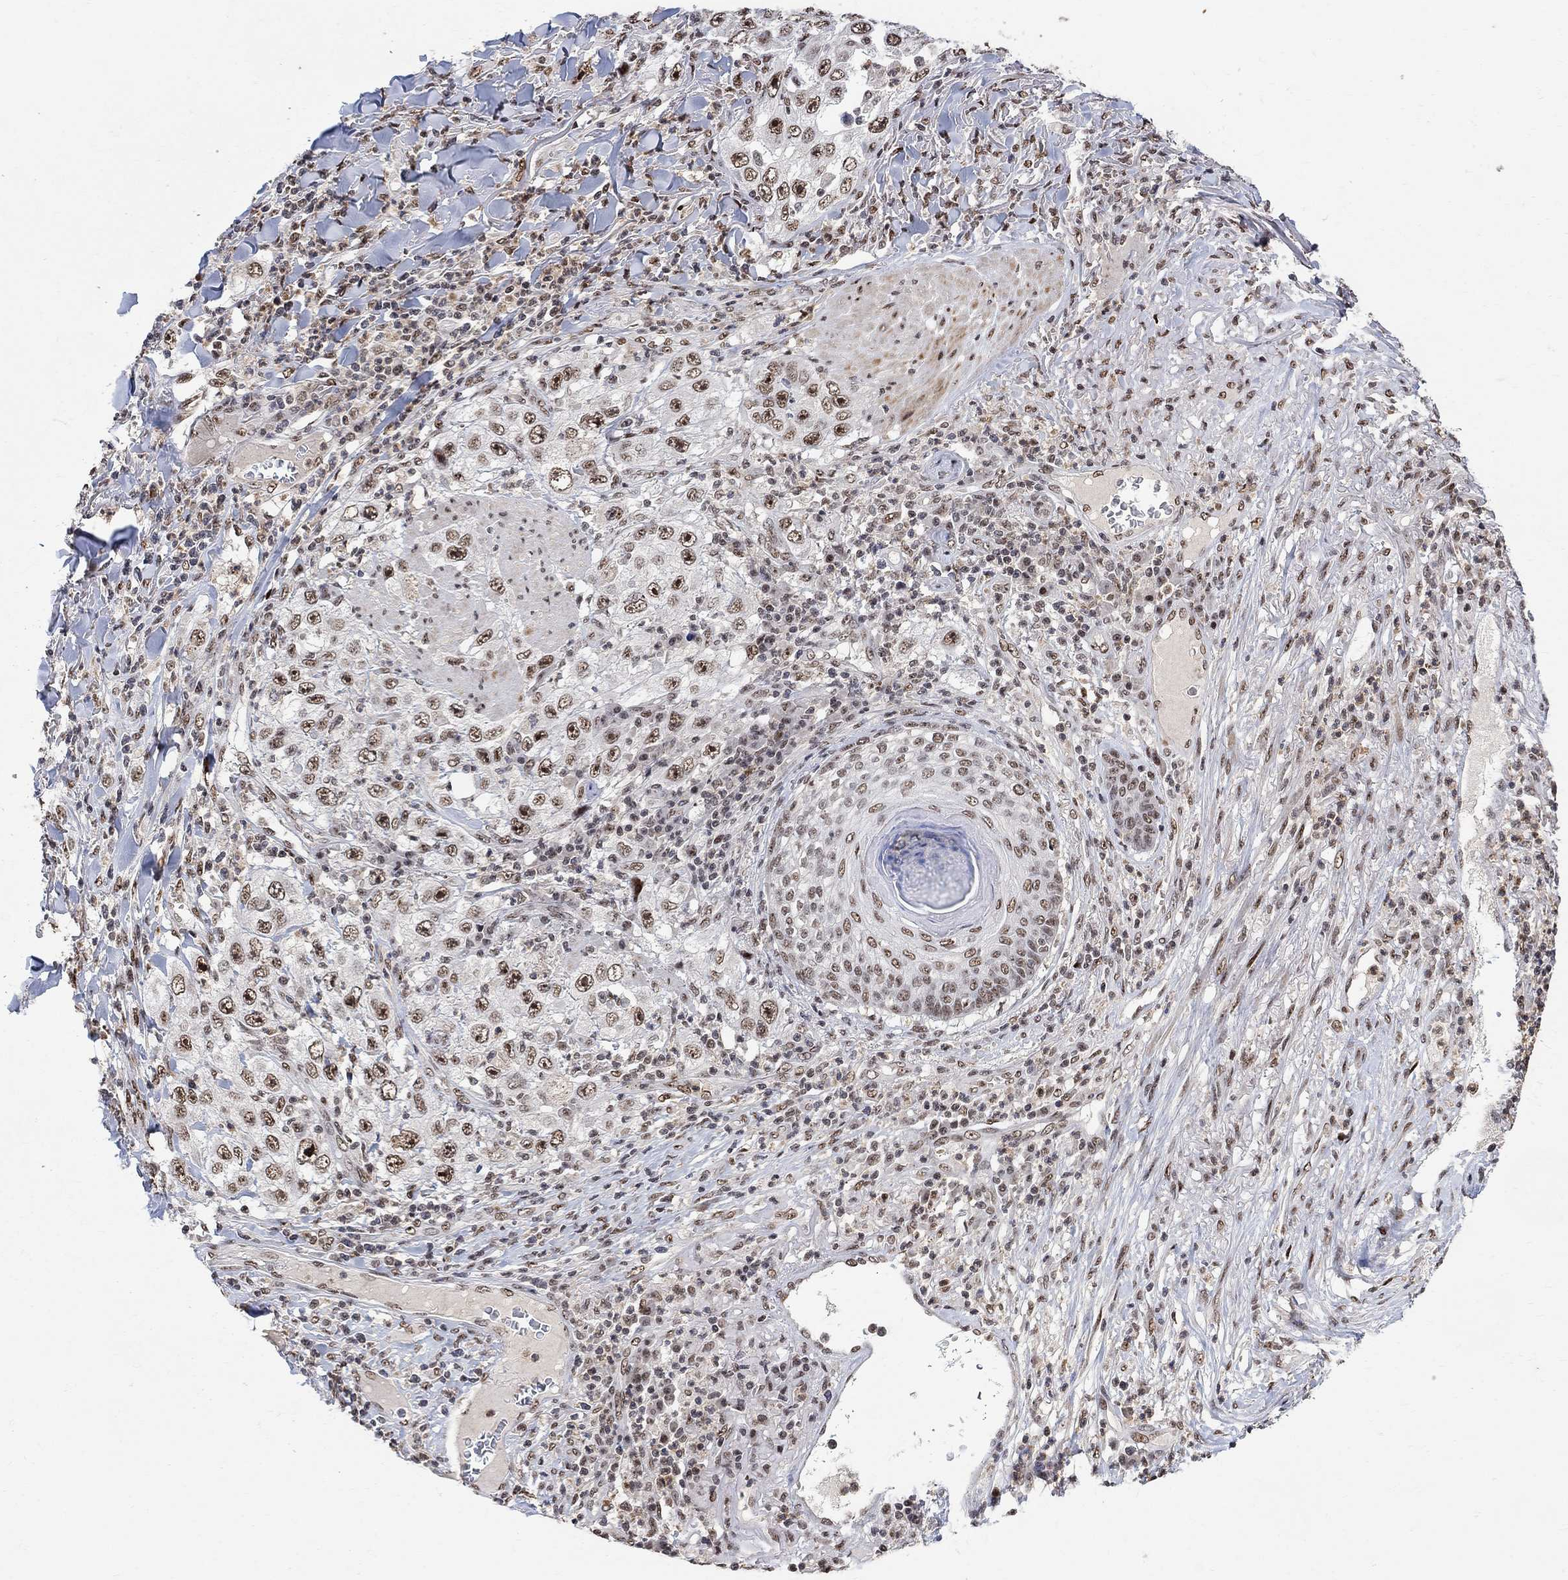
{"staining": {"intensity": "strong", "quantity": ">75%", "location": "nuclear"}, "tissue": "skin cancer", "cell_type": "Tumor cells", "image_type": "cancer", "snomed": [{"axis": "morphology", "description": "Squamous cell carcinoma, NOS"}, {"axis": "topography", "description": "Skin"}], "caption": "Protein staining exhibits strong nuclear expression in about >75% of tumor cells in skin cancer.", "gene": "E4F1", "patient": {"sex": "male", "age": 82}}